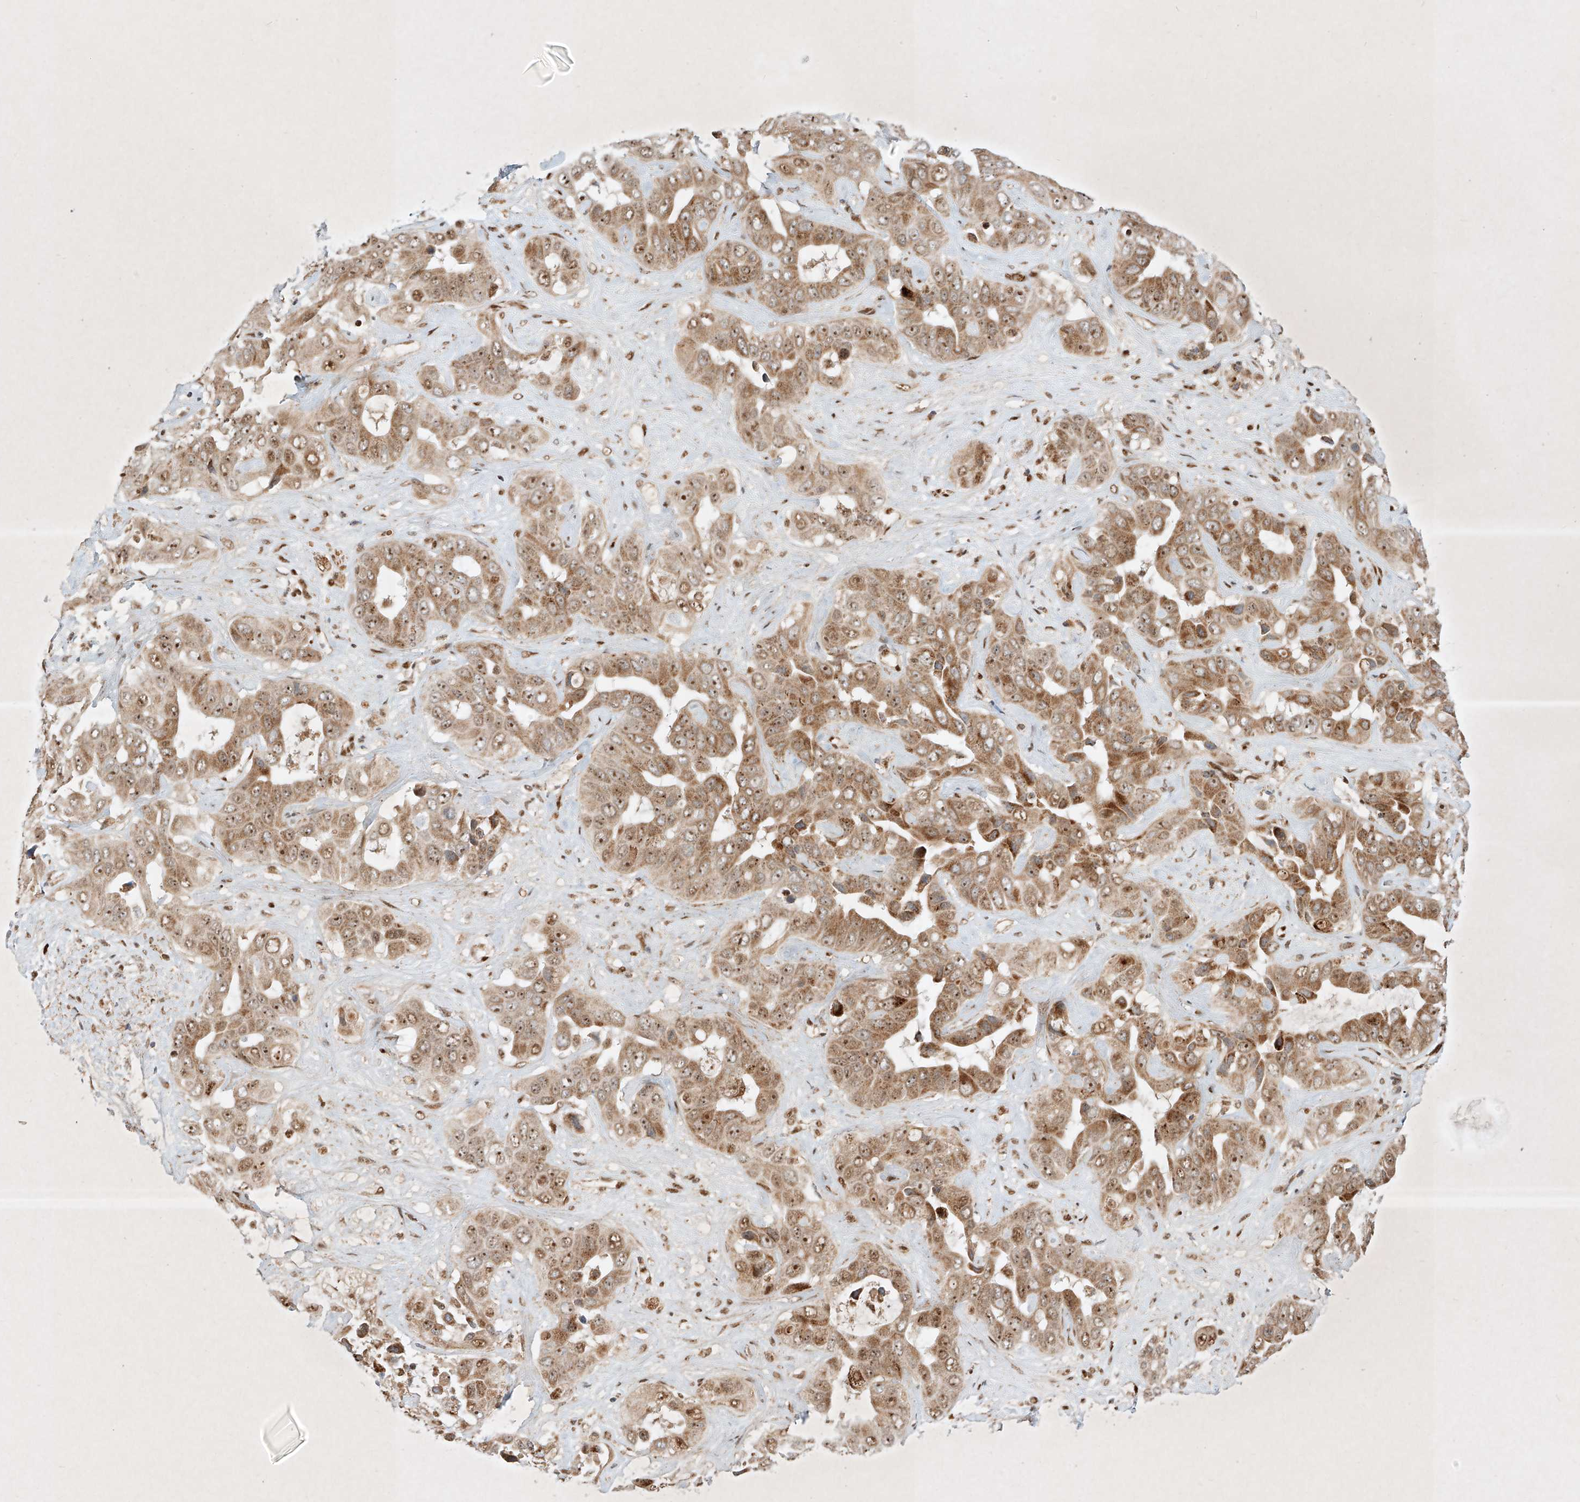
{"staining": {"intensity": "moderate", "quantity": ">75%", "location": "cytoplasmic/membranous,nuclear"}, "tissue": "liver cancer", "cell_type": "Tumor cells", "image_type": "cancer", "snomed": [{"axis": "morphology", "description": "Cholangiocarcinoma"}, {"axis": "topography", "description": "Liver"}], "caption": "The micrograph demonstrates immunohistochemical staining of liver cancer. There is moderate cytoplasmic/membranous and nuclear staining is identified in about >75% of tumor cells. The staining is performed using DAB (3,3'-diaminobenzidine) brown chromogen to label protein expression. The nuclei are counter-stained blue using hematoxylin.", "gene": "EPG5", "patient": {"sex": "female", "age": 52}}